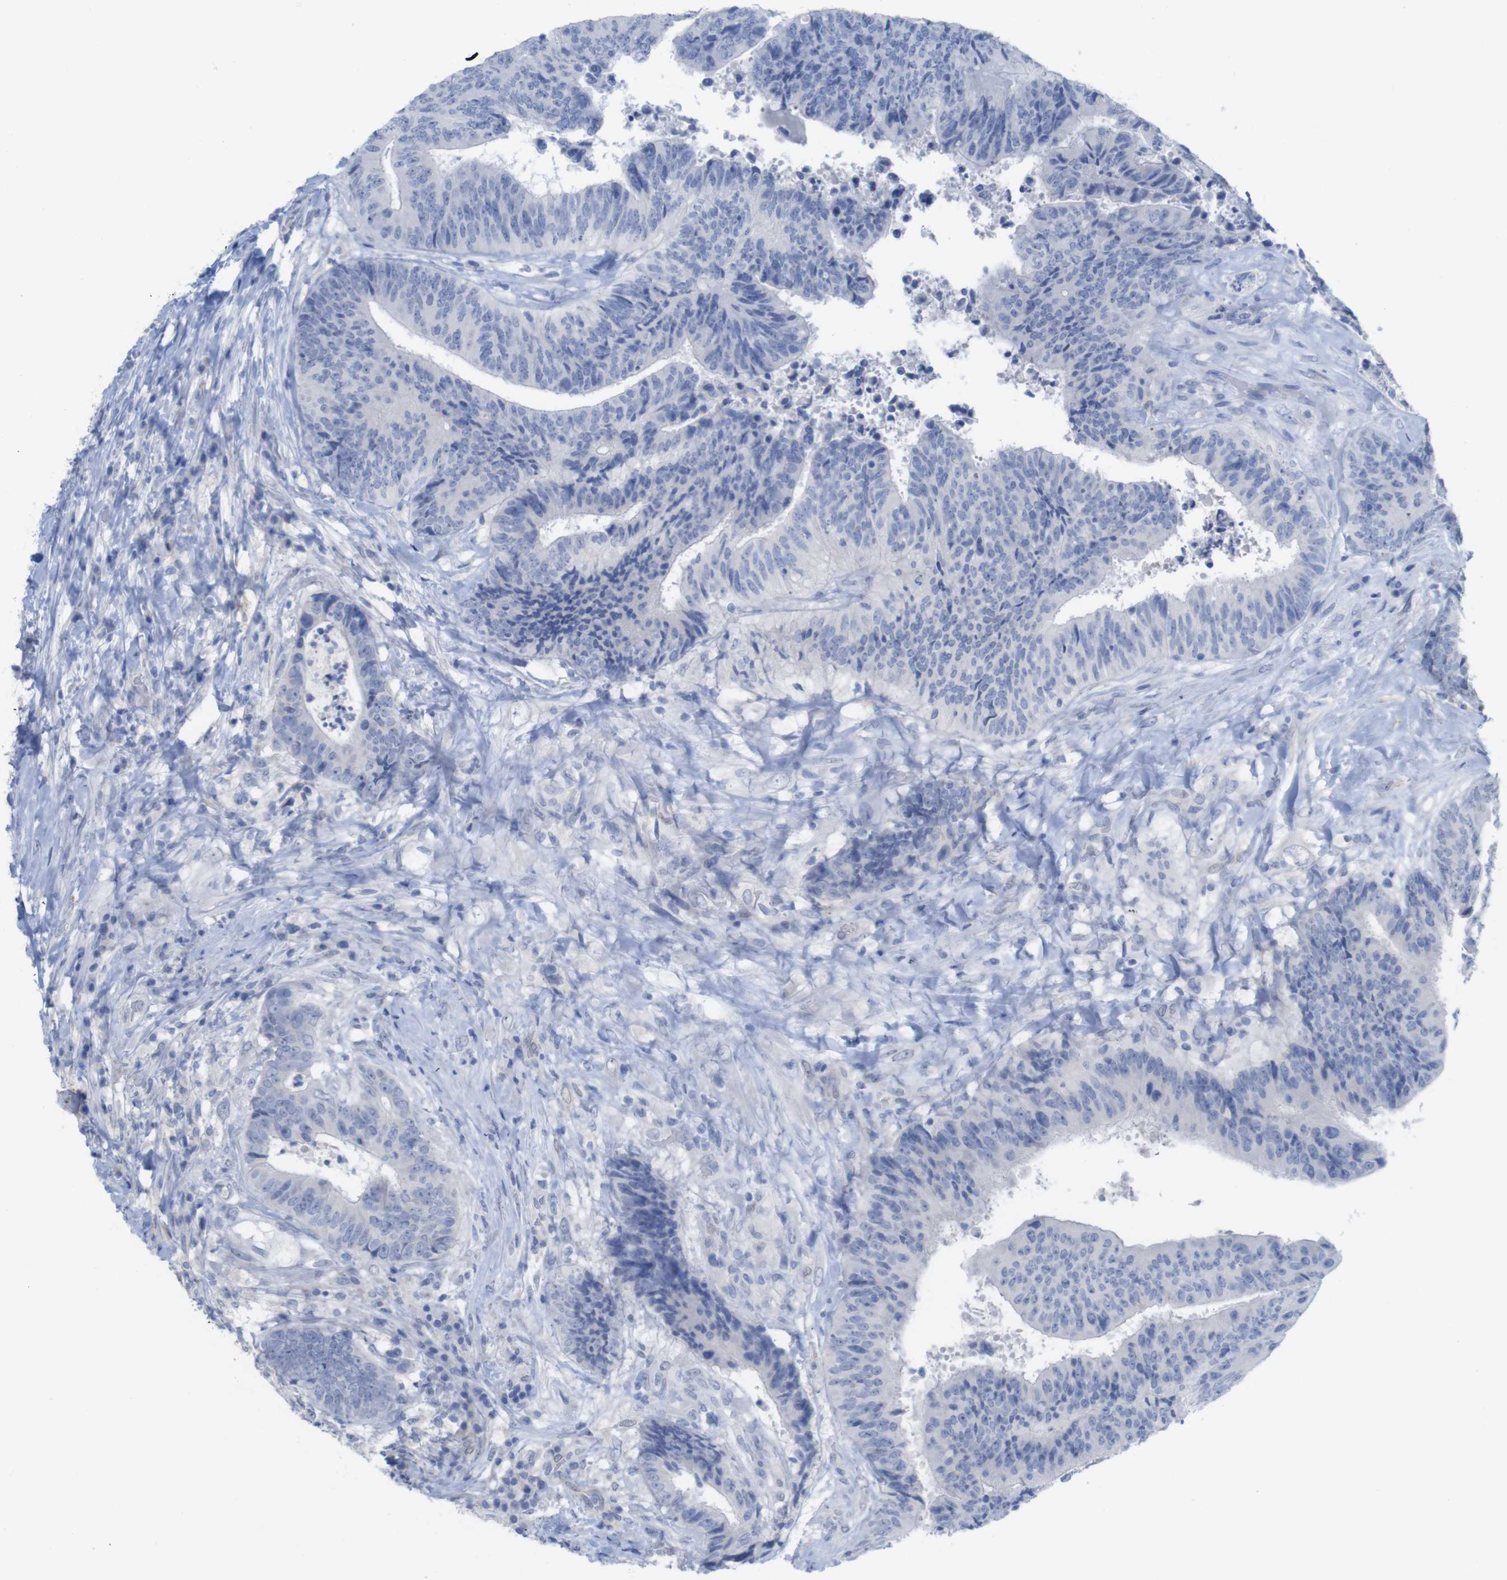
{"staining": {"intensity": "negative", "quantity": "none", "location": "none"}, "tissue": "colorectal cancer", "cell_type": "Tumor cells", "image_type": "cancer", "snomed": [{"axis": "morphology", "description": "Adenocarcinoma, NOS"}, {"axis": "topography", "description": "Rectum"}], "caption": "IHC of colorectal adenocarcinoma demonstrates no staining in tumor cells.", "gene": "PNMA1", "patient": {"sex": "male", "age": 72}}